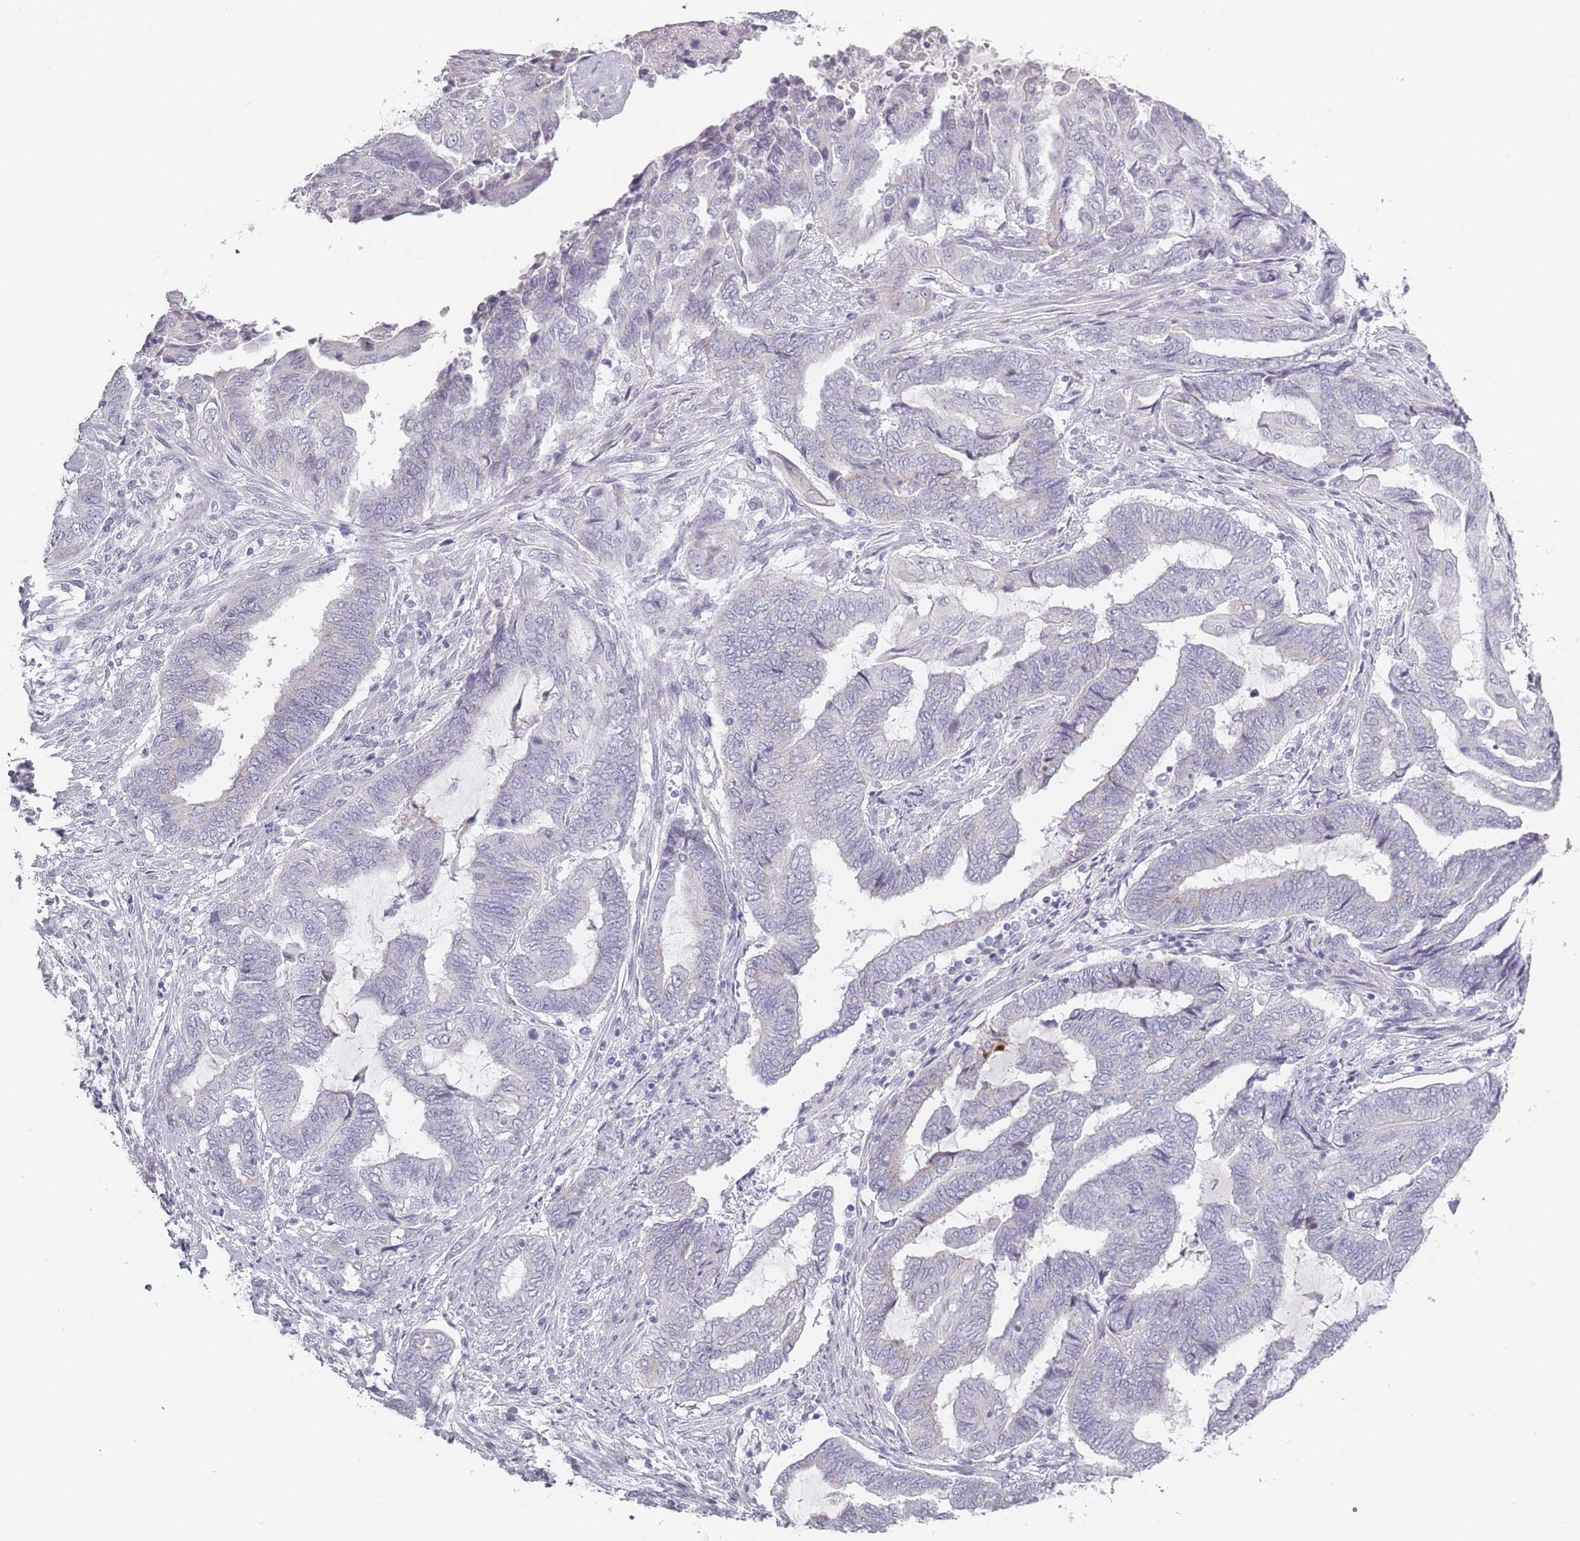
{"staining": {"intensity": "negative", "quantity": "none", "location": "none"}, "tissue": "endometrial cancer", "cell_type": "Tumor cells", "image_type": "cancer", "snomed": [{"axis": "morphology", "description": "Adenocarcinoma, NOS"}, {"axis": "topography", "description": "Uterus"}, {"axis": "topography", "description": "Endometrium"}], "caption": "DAB (3,3'-diaminobenzidine) immunohistochemical staining of endometrial adenocarcinoma shows no significant positivity in tumor cells.", "gene": "RASL10B", "patient": {"sex": "female", "age": 70}}